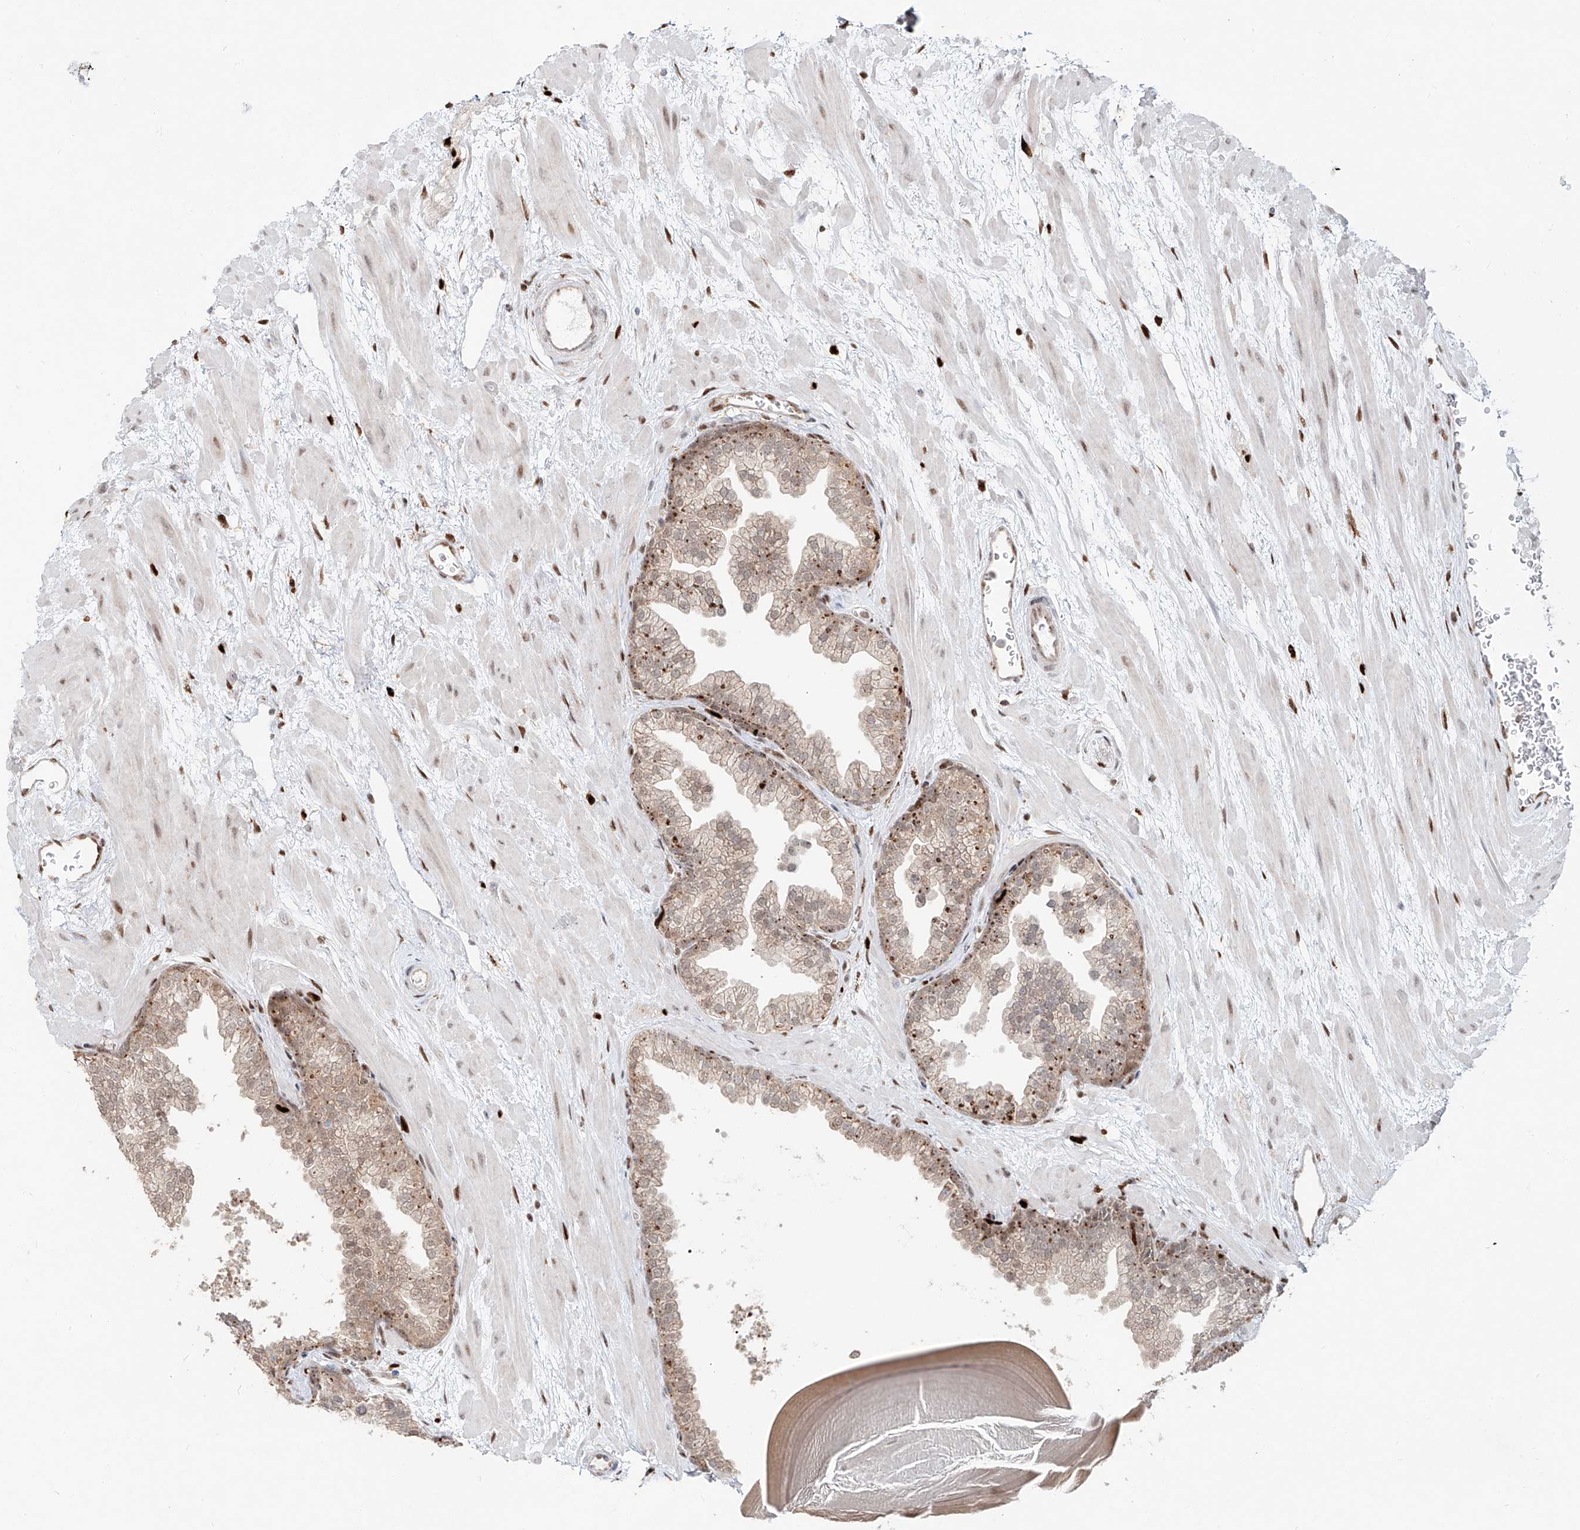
{"staining": {"intensity": "moderate", "quantity": "25%-75%", "location": "cytoplasmic/membranous,nuclear"}, "tissue": "prostate", "cell_type": "Glandular cells", "image_type": "normal", "snomed": [{"axis": "morphology", "description": "Normal tissue, NOS"}, {"axis": "topography", "description": "Prostate"}], "caption": "Immunohistochemical staining of normal prostate demonstrates medium levels of moderate cytoplasmic/membranous,nuclear positivity in approximately 25%-75% of glandular cells.", "gene": "DZIP1L", "patient": {"sex": "male", "age": 48}}